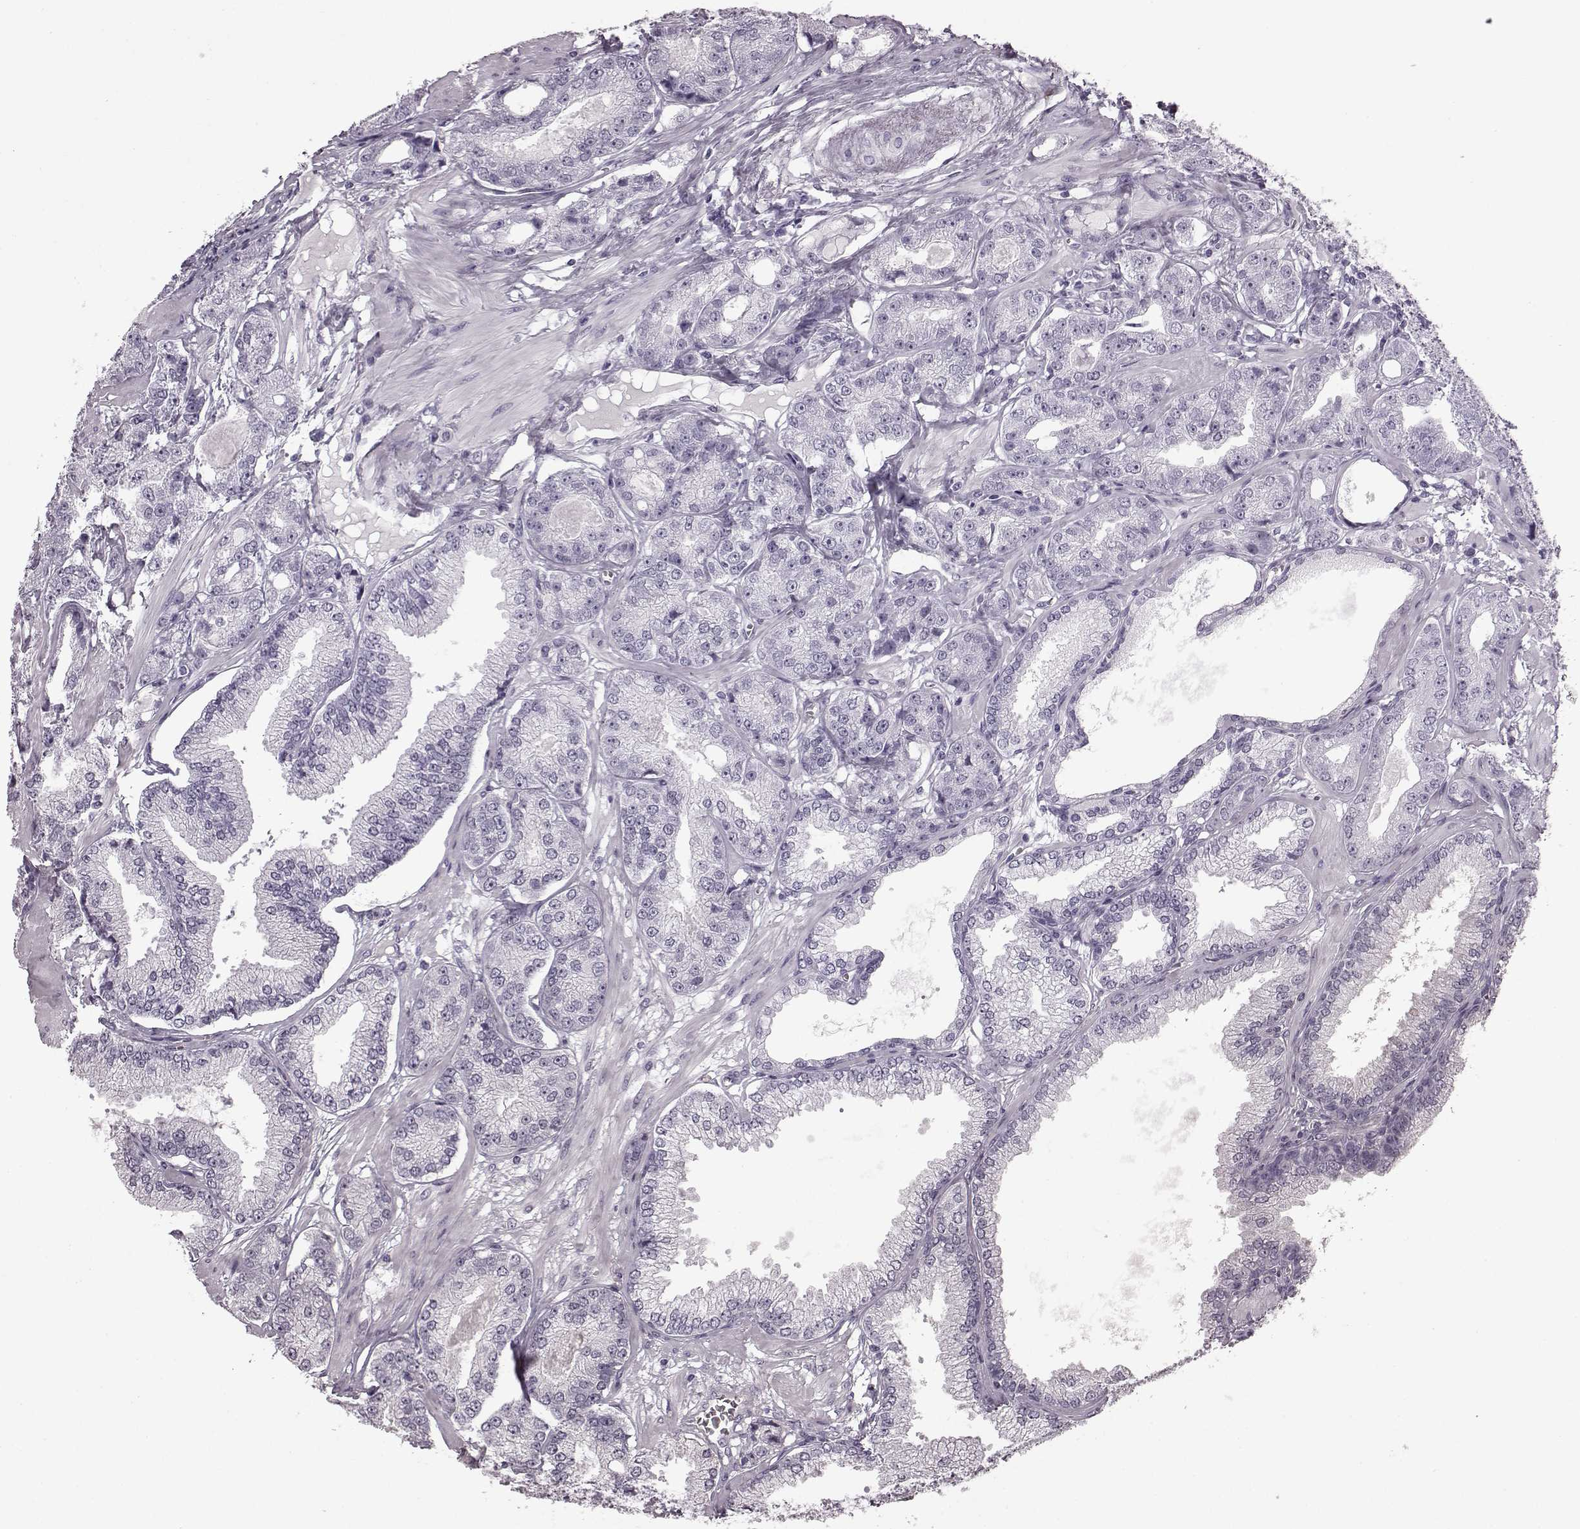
{"staining": {"intensity": "negative", "quantity": "none", "location": "none"}, "tissue": "prostate cancer", "cell_type": "Tumor cells", "image_type": "cancer", "snomed": [{"axis": "morphology", "description": "Adenocarcinoma, NOS"}, {"axis": "topography", "description": "Prostate"}], "caption": "A high-resolution photomicrograph shows immunohistochemistry staining of prostate cancer (adenocarcinoma), which displays no significant staining in tumor cells.", "gene": "PRPH2", "patient": {"sex": "male", "age": 64}}